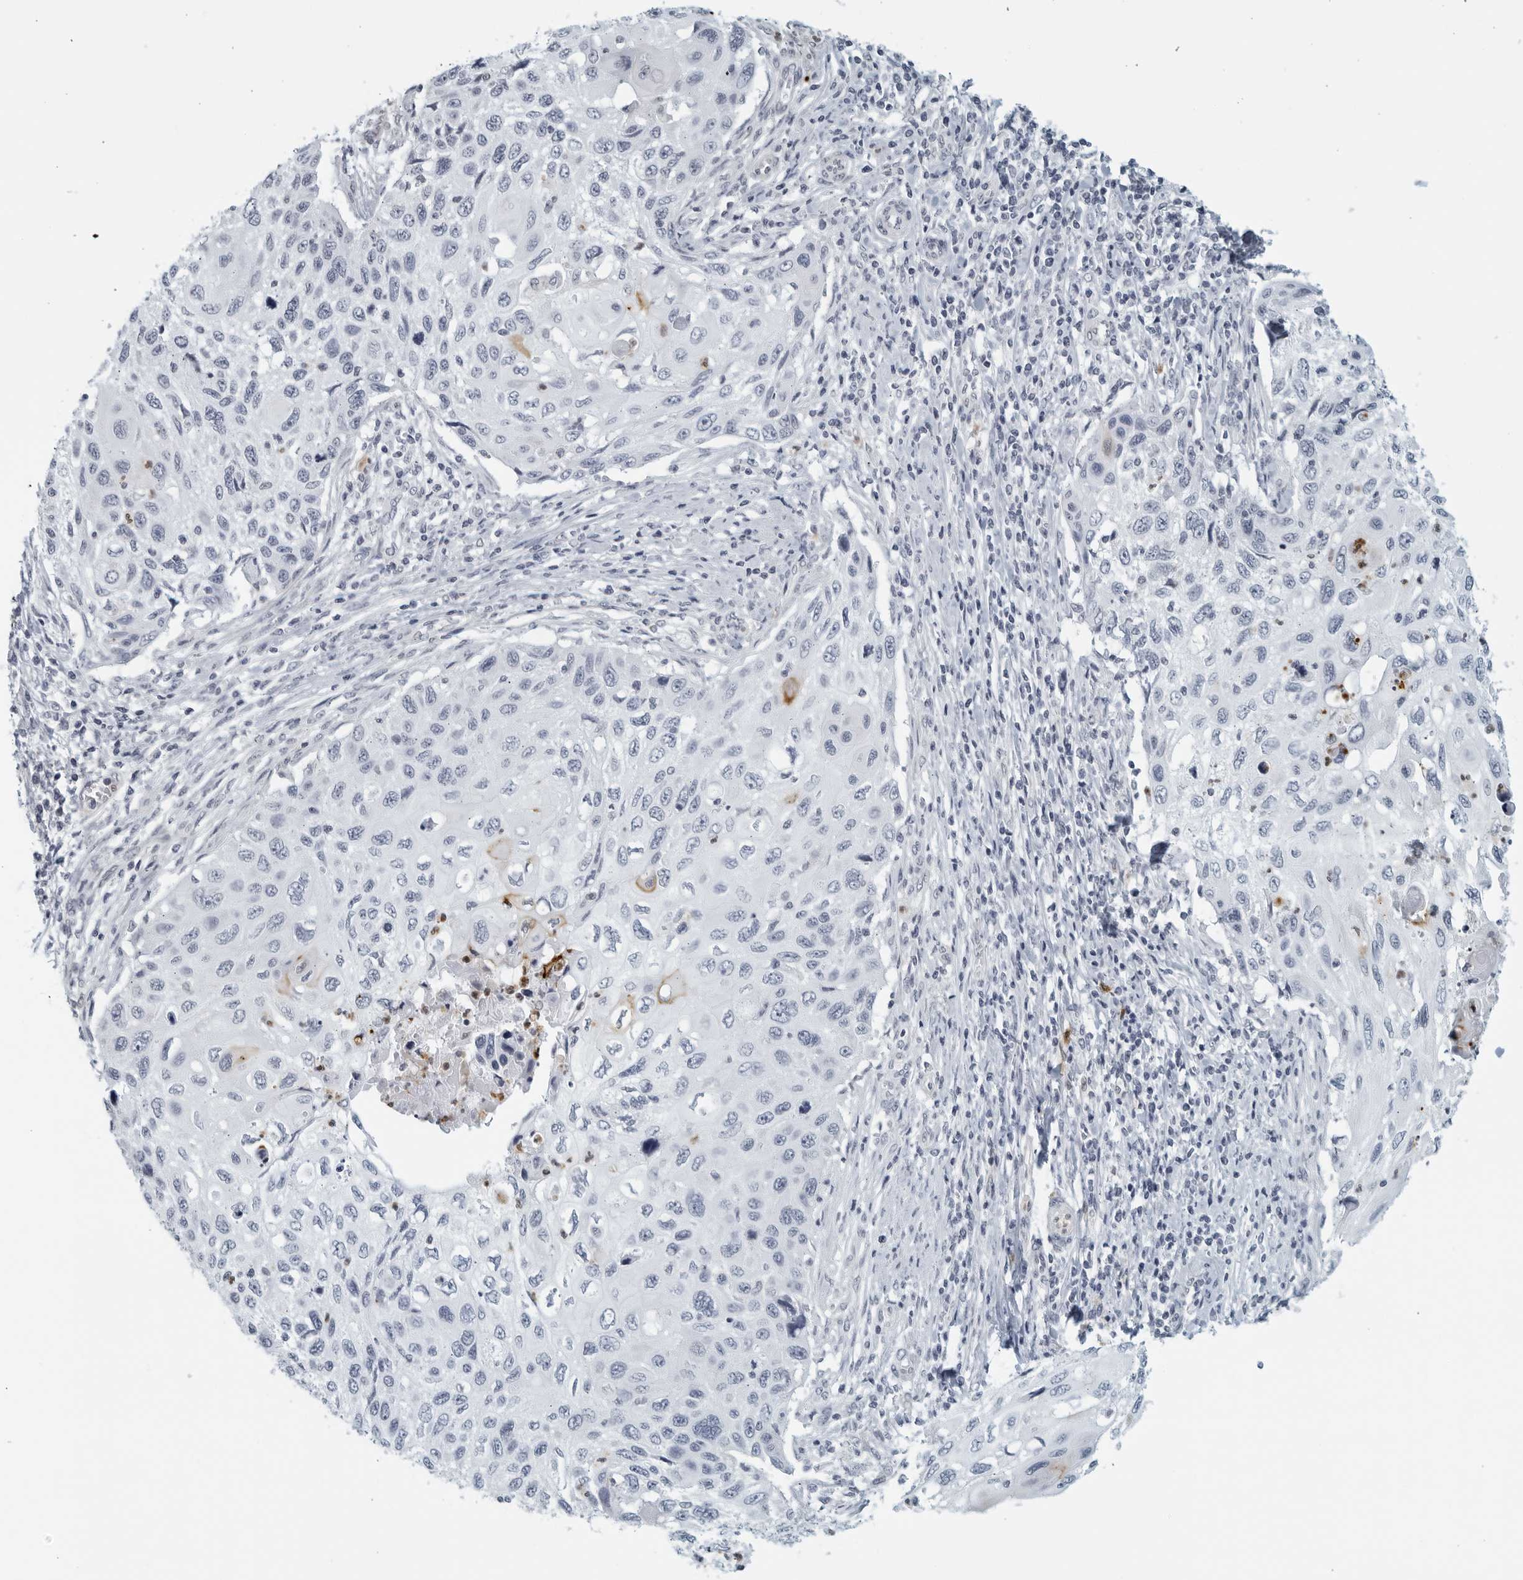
{"staining": {"intensity": "moderate", "quantity": "<25%", "location": "cytoplasmic/membranous"}, "tissue": "cervical cancer", "cell_type": "Tumor cells", "image_type": "cancer", "snomed": [{"axis": "morphology", "description": "Squamous cell carcinoma, NOS"}, {"axis": "topography", "description": "Cervix"}], "caption": "DAB (3,3'-diaminobenzidine) immunohistochemical staining of human cervical cancer (squamous cell carcinoma) exhibits moderate cytoplasmic/membranous protein positivity in approximately <25% of tumor cells.", "gene": "KLK7", "patient": {"sex": "female", "age": 70}}